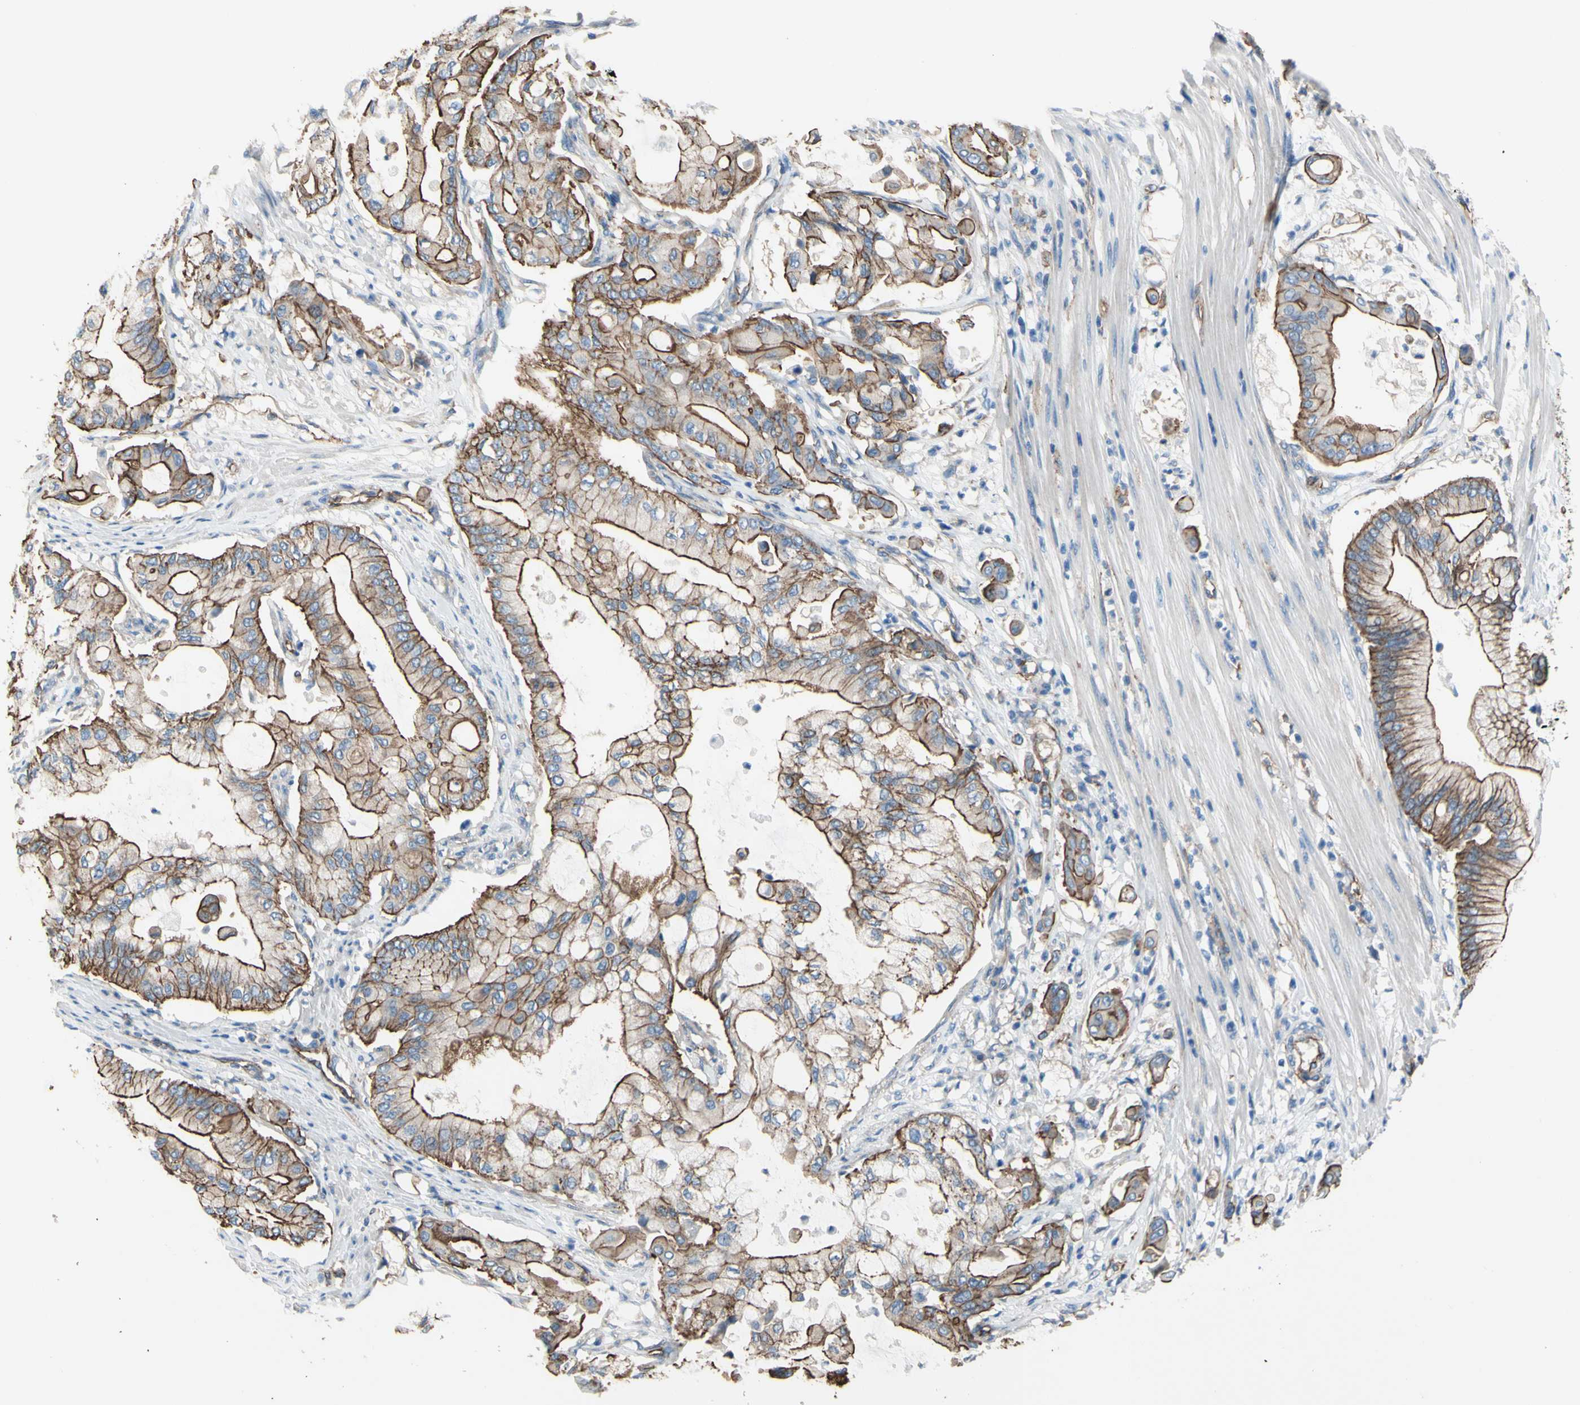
{"staining": {"intensity": "strong", "quantity": ">75%", "location": "cytoplasmic/membranous"}, "tissue": "pancreatic cancer", "cell_type": "Tumor cells", "image_type": "cancer", "snomed": [{"axis": "morphology", "description": "Adenocarcinoma, NOS"}, {"axis": "morphology", "description": "Adenocarcinoma, metastatic, NOS"}, {"axis": "topography", "description": "Lymph node"}, {"axis": "topography", "description": "Pancreas"}, {"axis": "topography", "description": "Duodenum"}], "caption": "A brown stain highlights strong cytoplasmic/membranous expression of a protein in pancreatic cancer (adenocarcinoma) tumor cells.", "gene": "TPBG", "patient": {"sex": "female", "age": 64}}